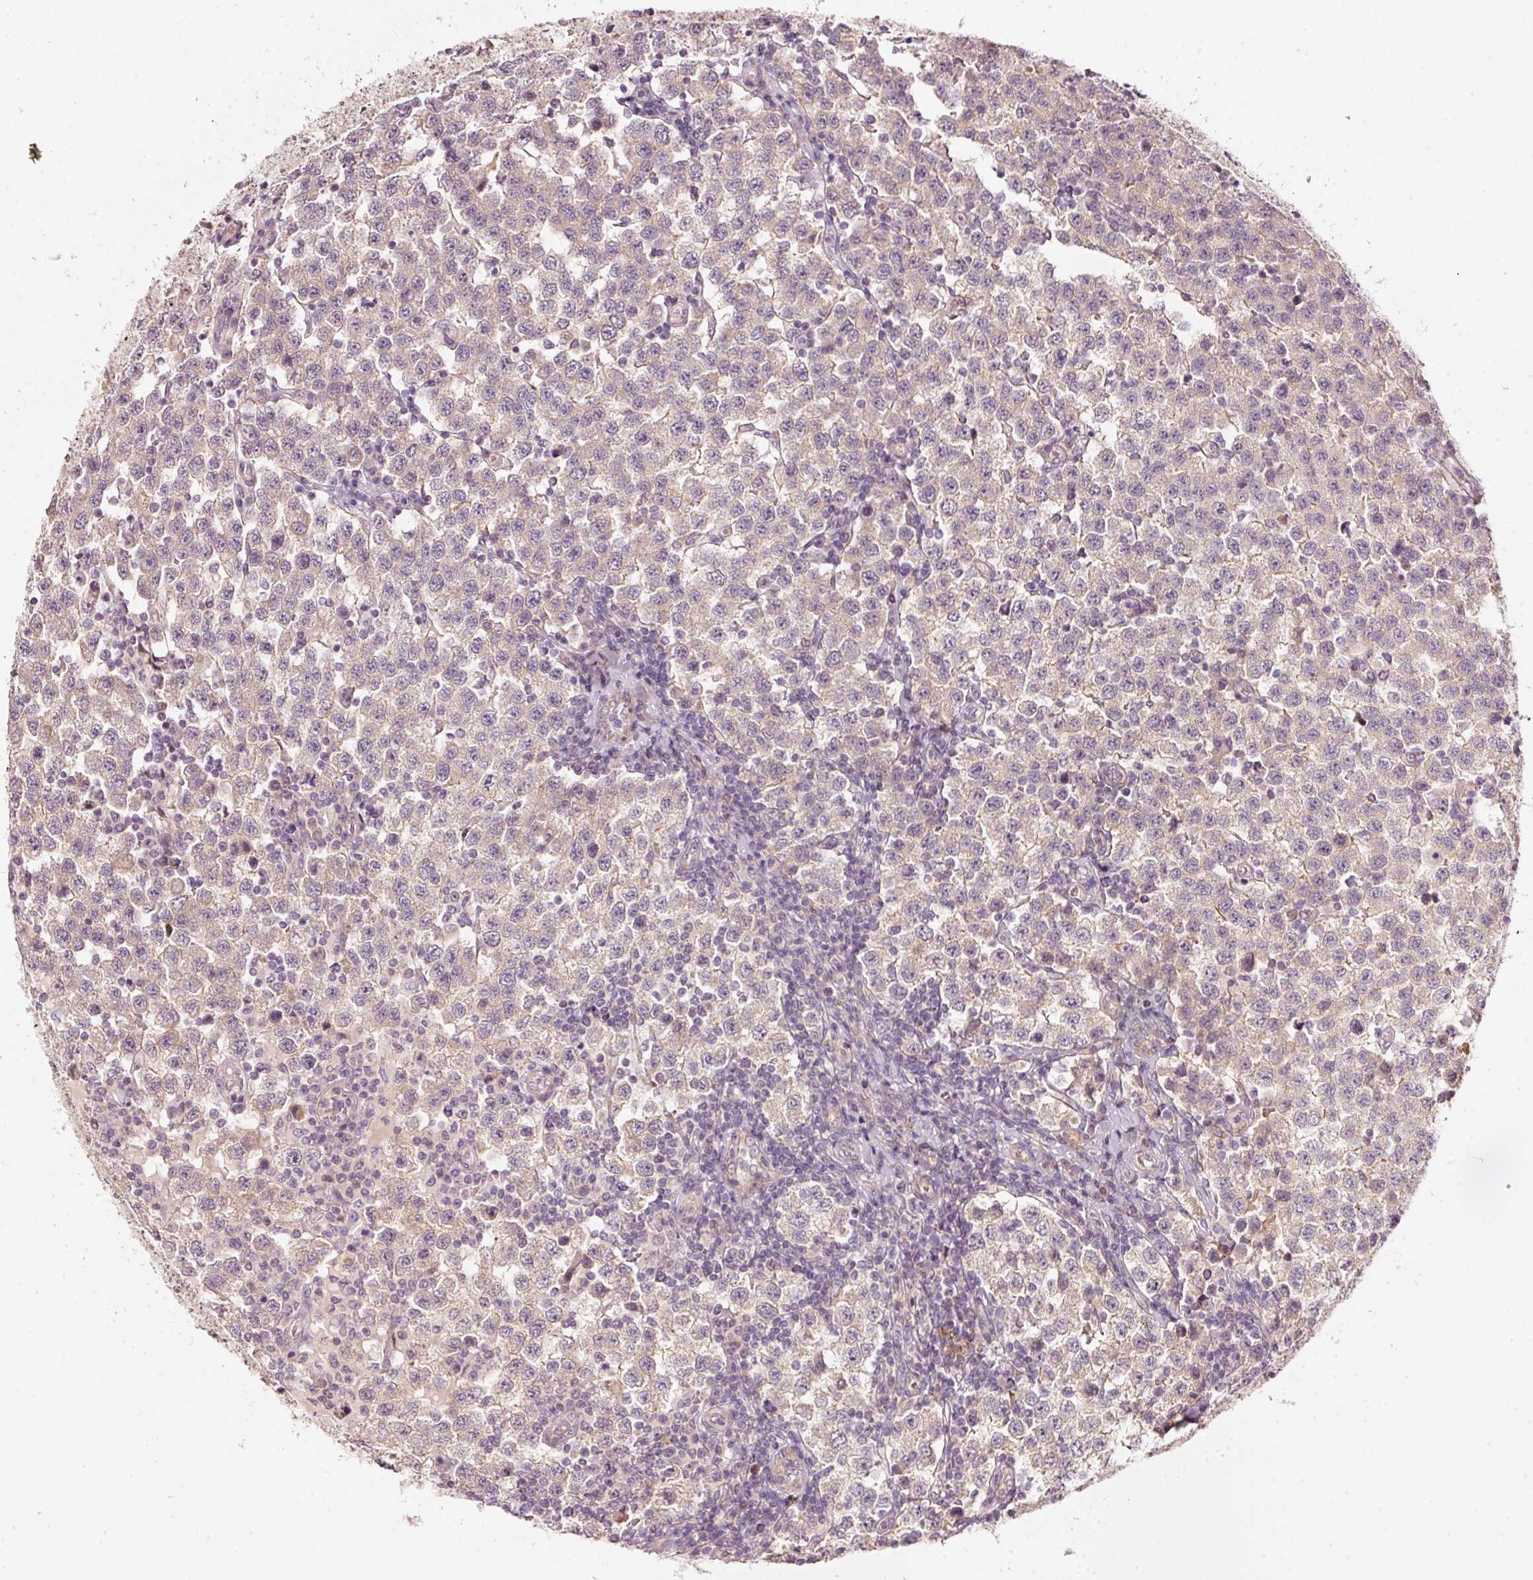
{"staining": {"intensity": "weak", "quantity": "<25%", "location": "cytoplasmic/membranous"}, "tissue": "testis cancer", "cell_type": "Tumor cells", "image_type": "cancer", "snomed": [{"axis": "morphology", "description": "Seminoma, NOS"}, {"axis": "topography", "description": "Testis"}], "caption": "Immunohistochemistry (IHC) of testis cancer (seminoma) shows no staining in tumor cells.", "gene": "ARHGAP22", "patient": {"sex": "male", "age": 34}}